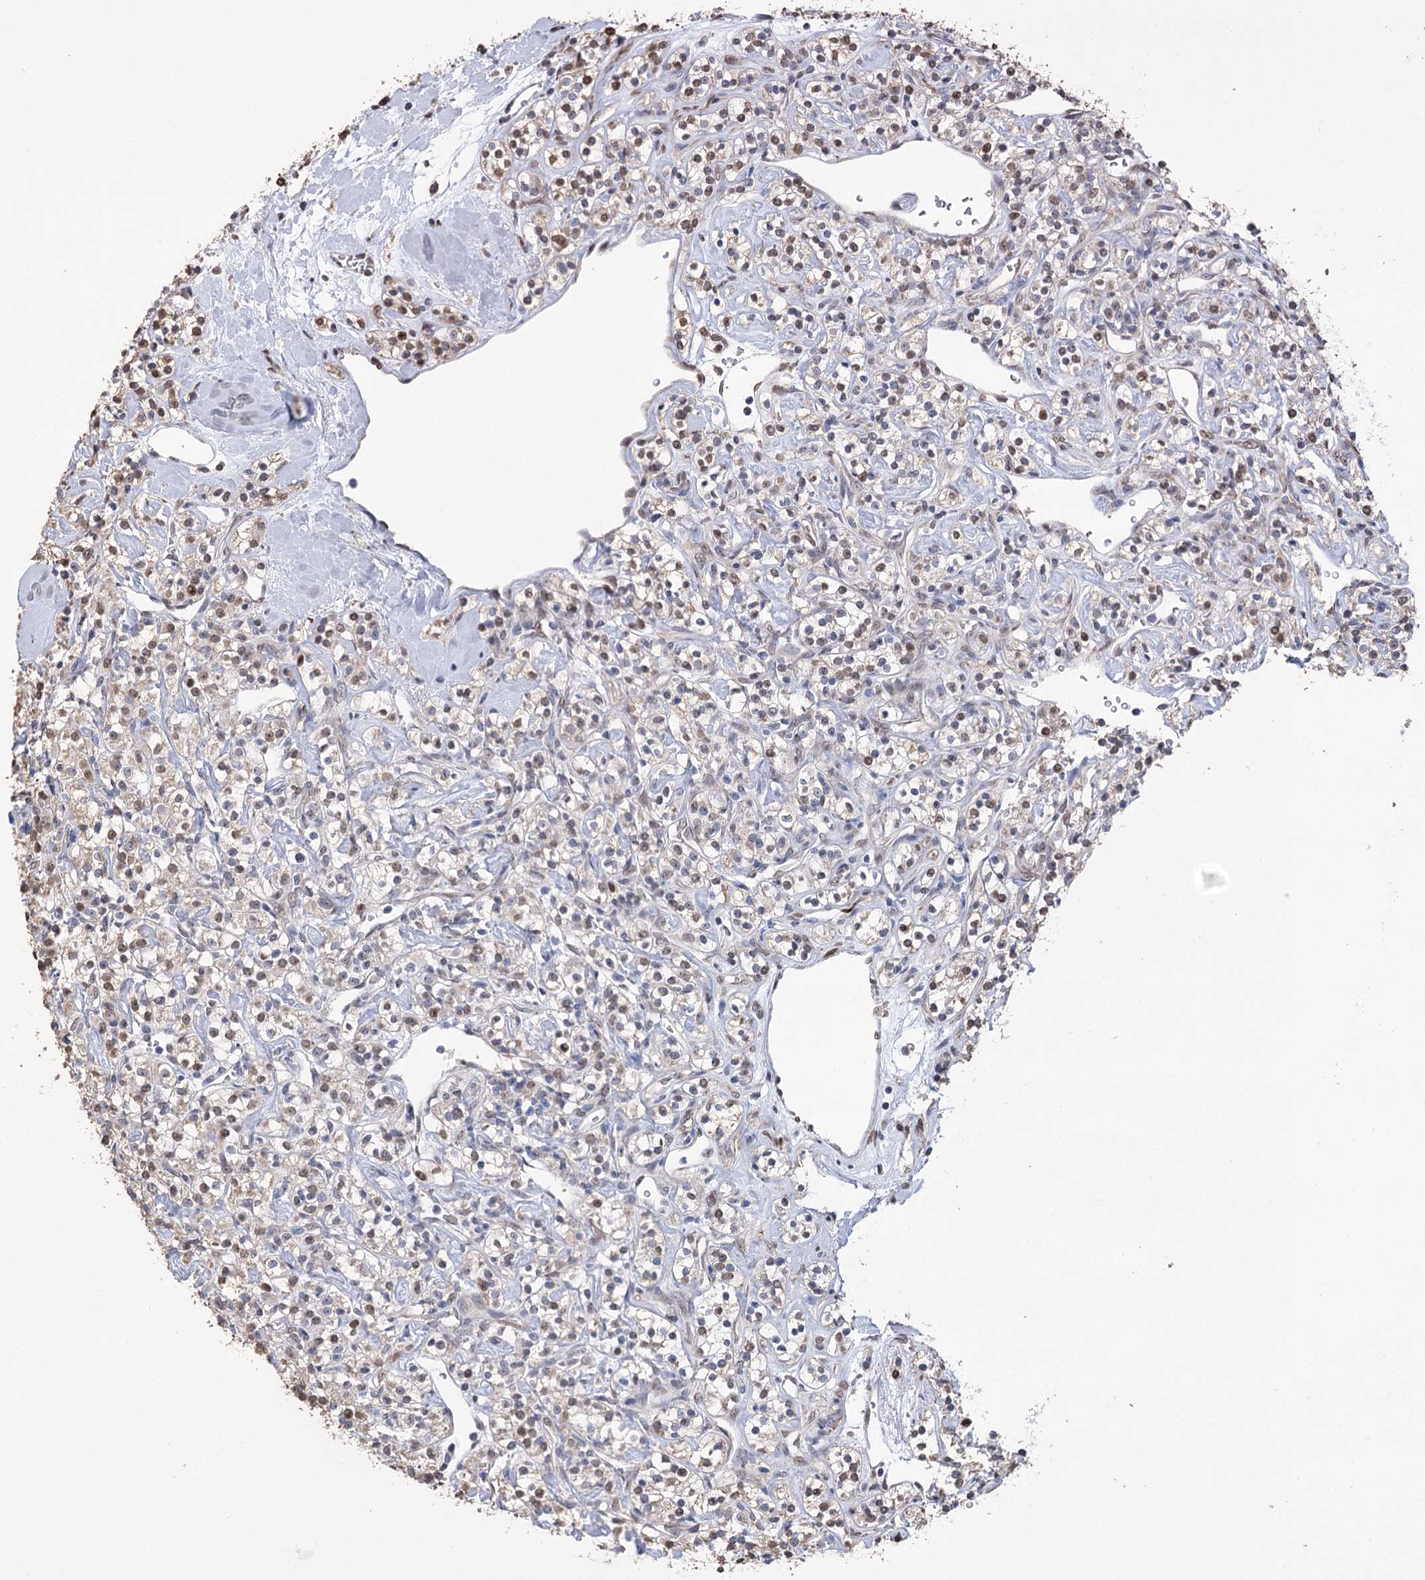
{"staining": {"intensity": "moderate", "quantity": "25%-75%", "location": "nuclear"}, "tissue": "renal cancer", "cell_type": "Tumor cells", "image_type": "cancer", "snomed": [{"axis": "morphology", "description": "Adenocarcinoma, NOS"}, {"axis": "topography", "description": "Kidney"}], "caption": "This is a histology image of IHC staining of renal adenocarcinoma, which shows moderate staining in the nuclear of tumor cells.", "gene": "NFU1", "patient": {"sex": "male", "age": 77}}